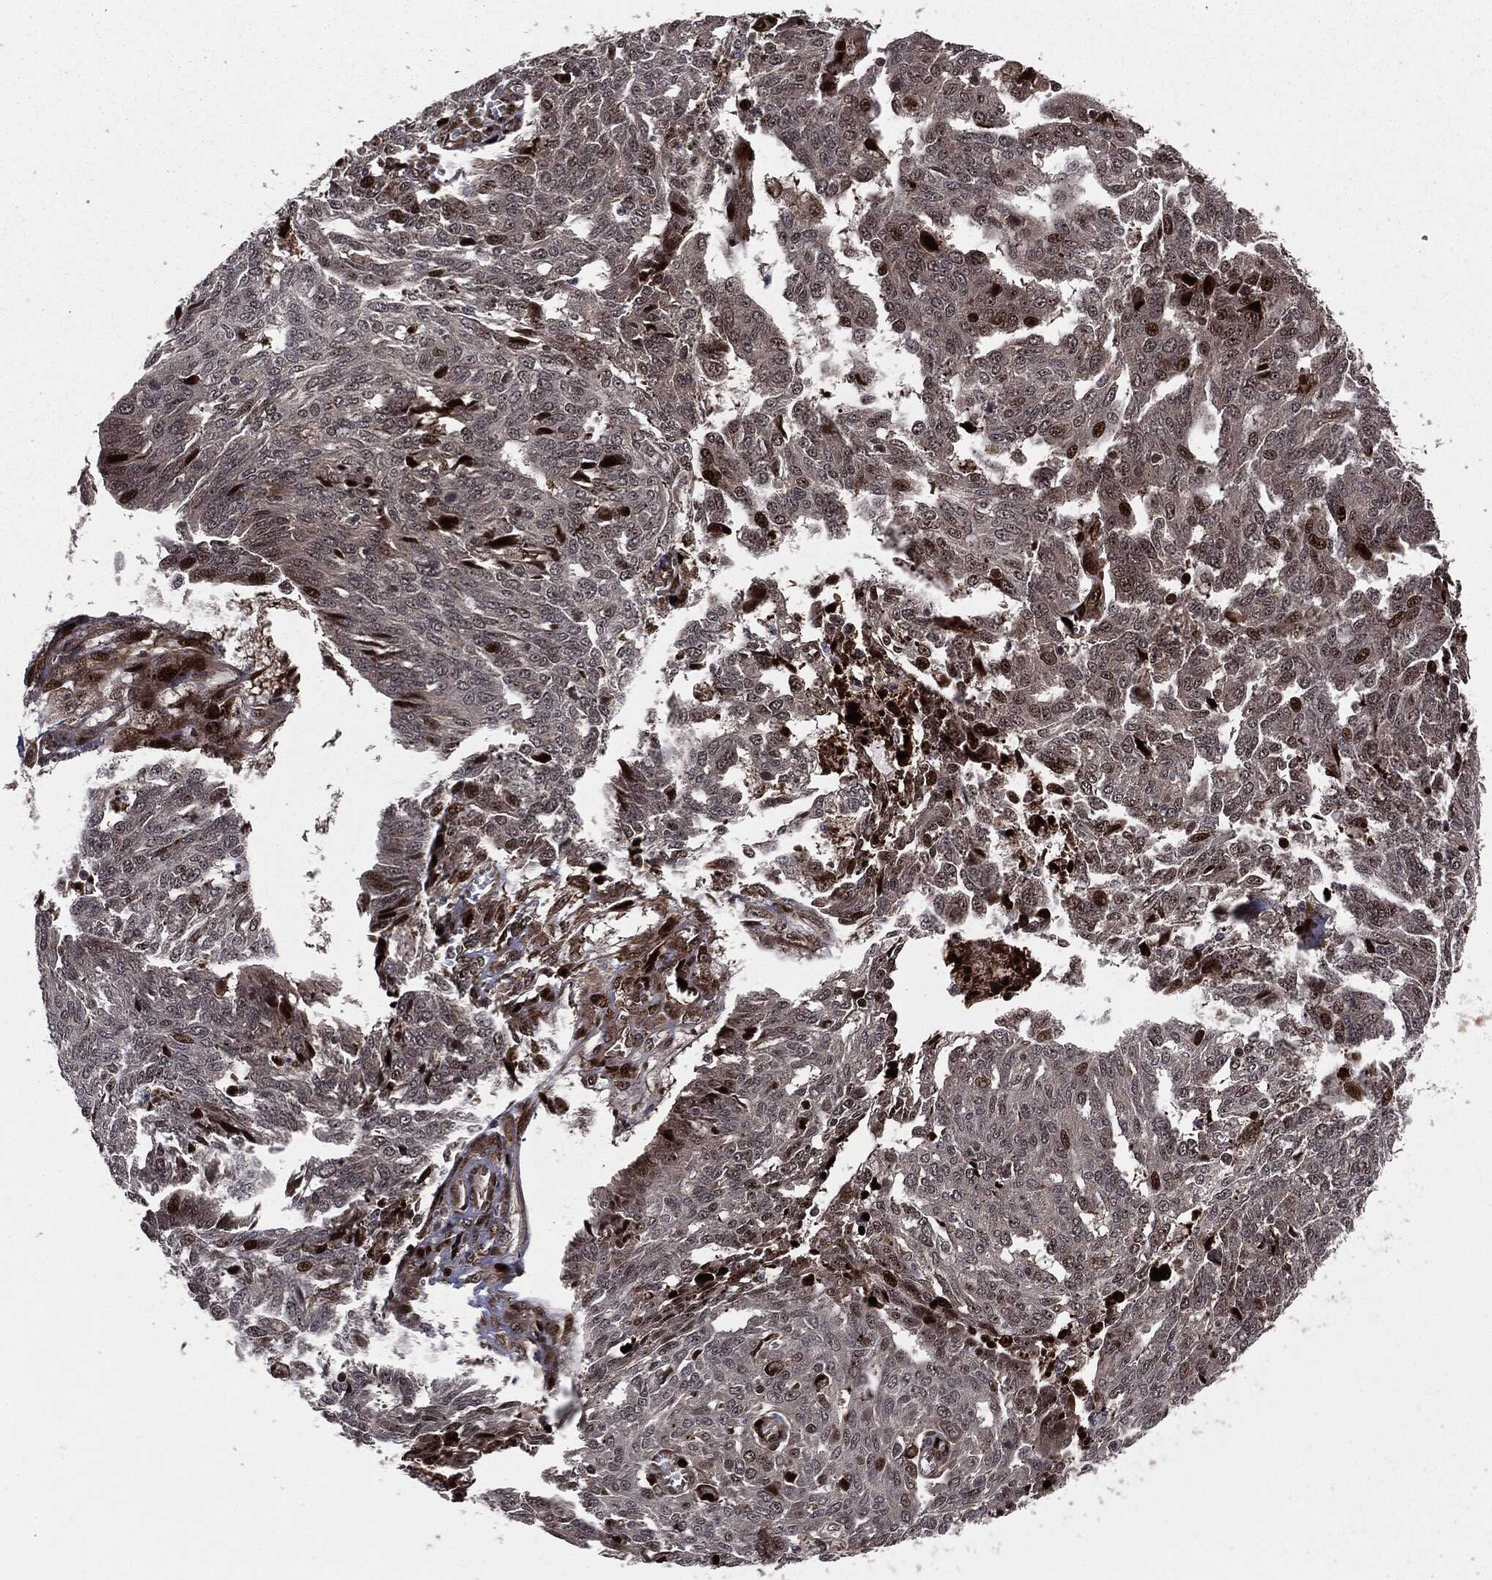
{"staining": {"intensity": "strong", "quantity": "<25%", "location": "cytoplasmic/membranous,nuclear"}, "tissue": "ovarian cancer", "cell_type": "Tumor cells", "image_type": "cancer", "snomed": [{"axis": "morphology", "description": "Cystadenocarcinoma, serous, NOS"}, {"axis": "topography", "description": "Ovary"}], "caption": "Tumor cells show medium levels of strong cytoplasmic/membranous and nuclear expression in about <25% of cells in ovarian cancer.", "gene": "SMAD4", "patient": {"sex": "female", "age": 67}}